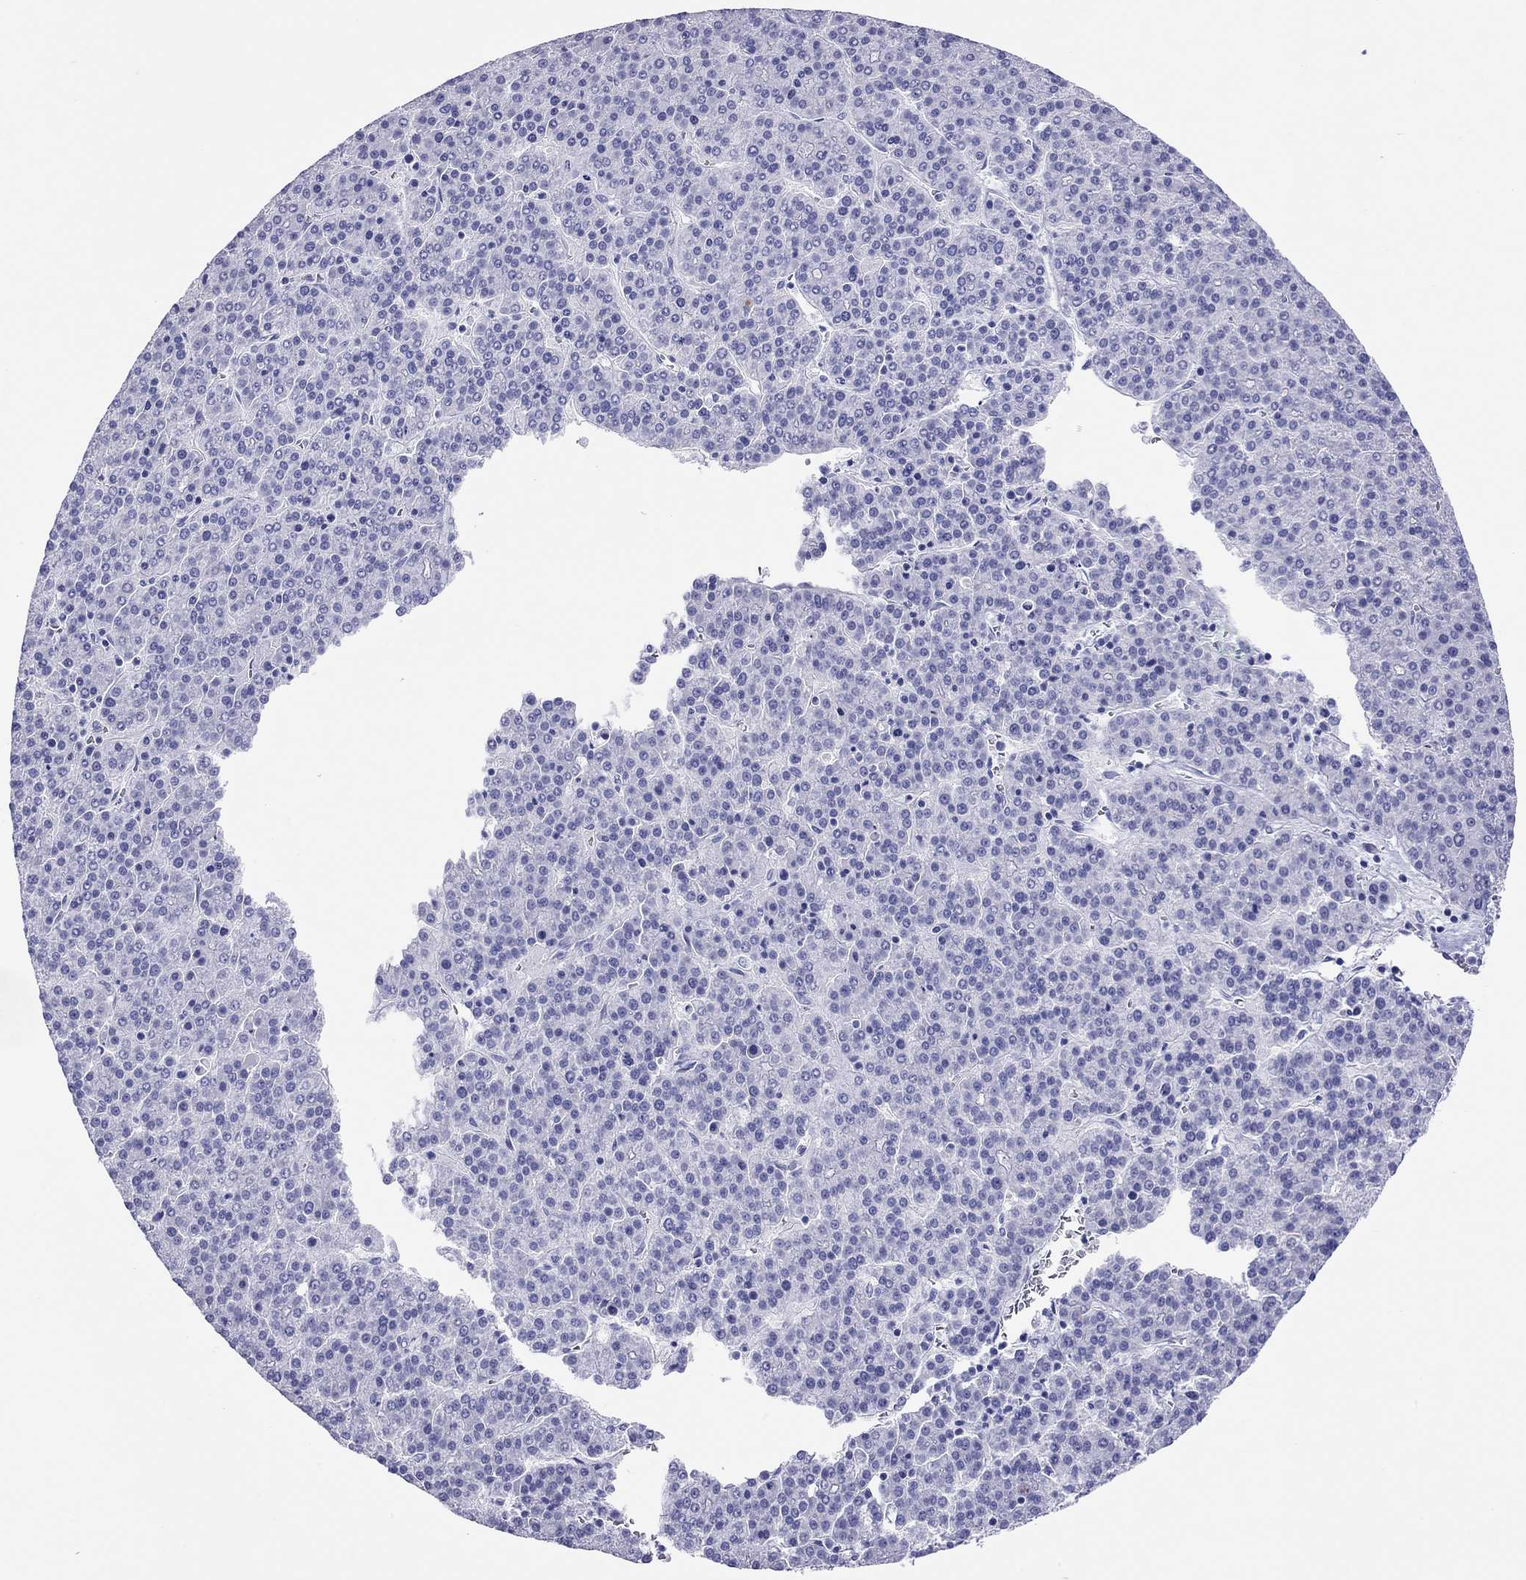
{"staining": {"intensity": "negative", "quantity": "none", "location": "none"}, "tissue": "liver cancer", "cell_type": "Tumor cells", "image_type": "cancer", "snomed": [{"axis": "morphology", "description": "Carcinoma, Hepatocellular, NOS"}, {"axis": "topography", "description": "Liver"}], "caption": "Liver cancer was stained to show a protein in brown. There is no significant expression in tumor cells. The staining was performed using DAB to visualize the protein expression in brown, while the nuclei were stained in blue with hematoxylin (Magnification: 20x).", "gene": "PTPRN", "patient": {"sex": "female", "age": 58}}